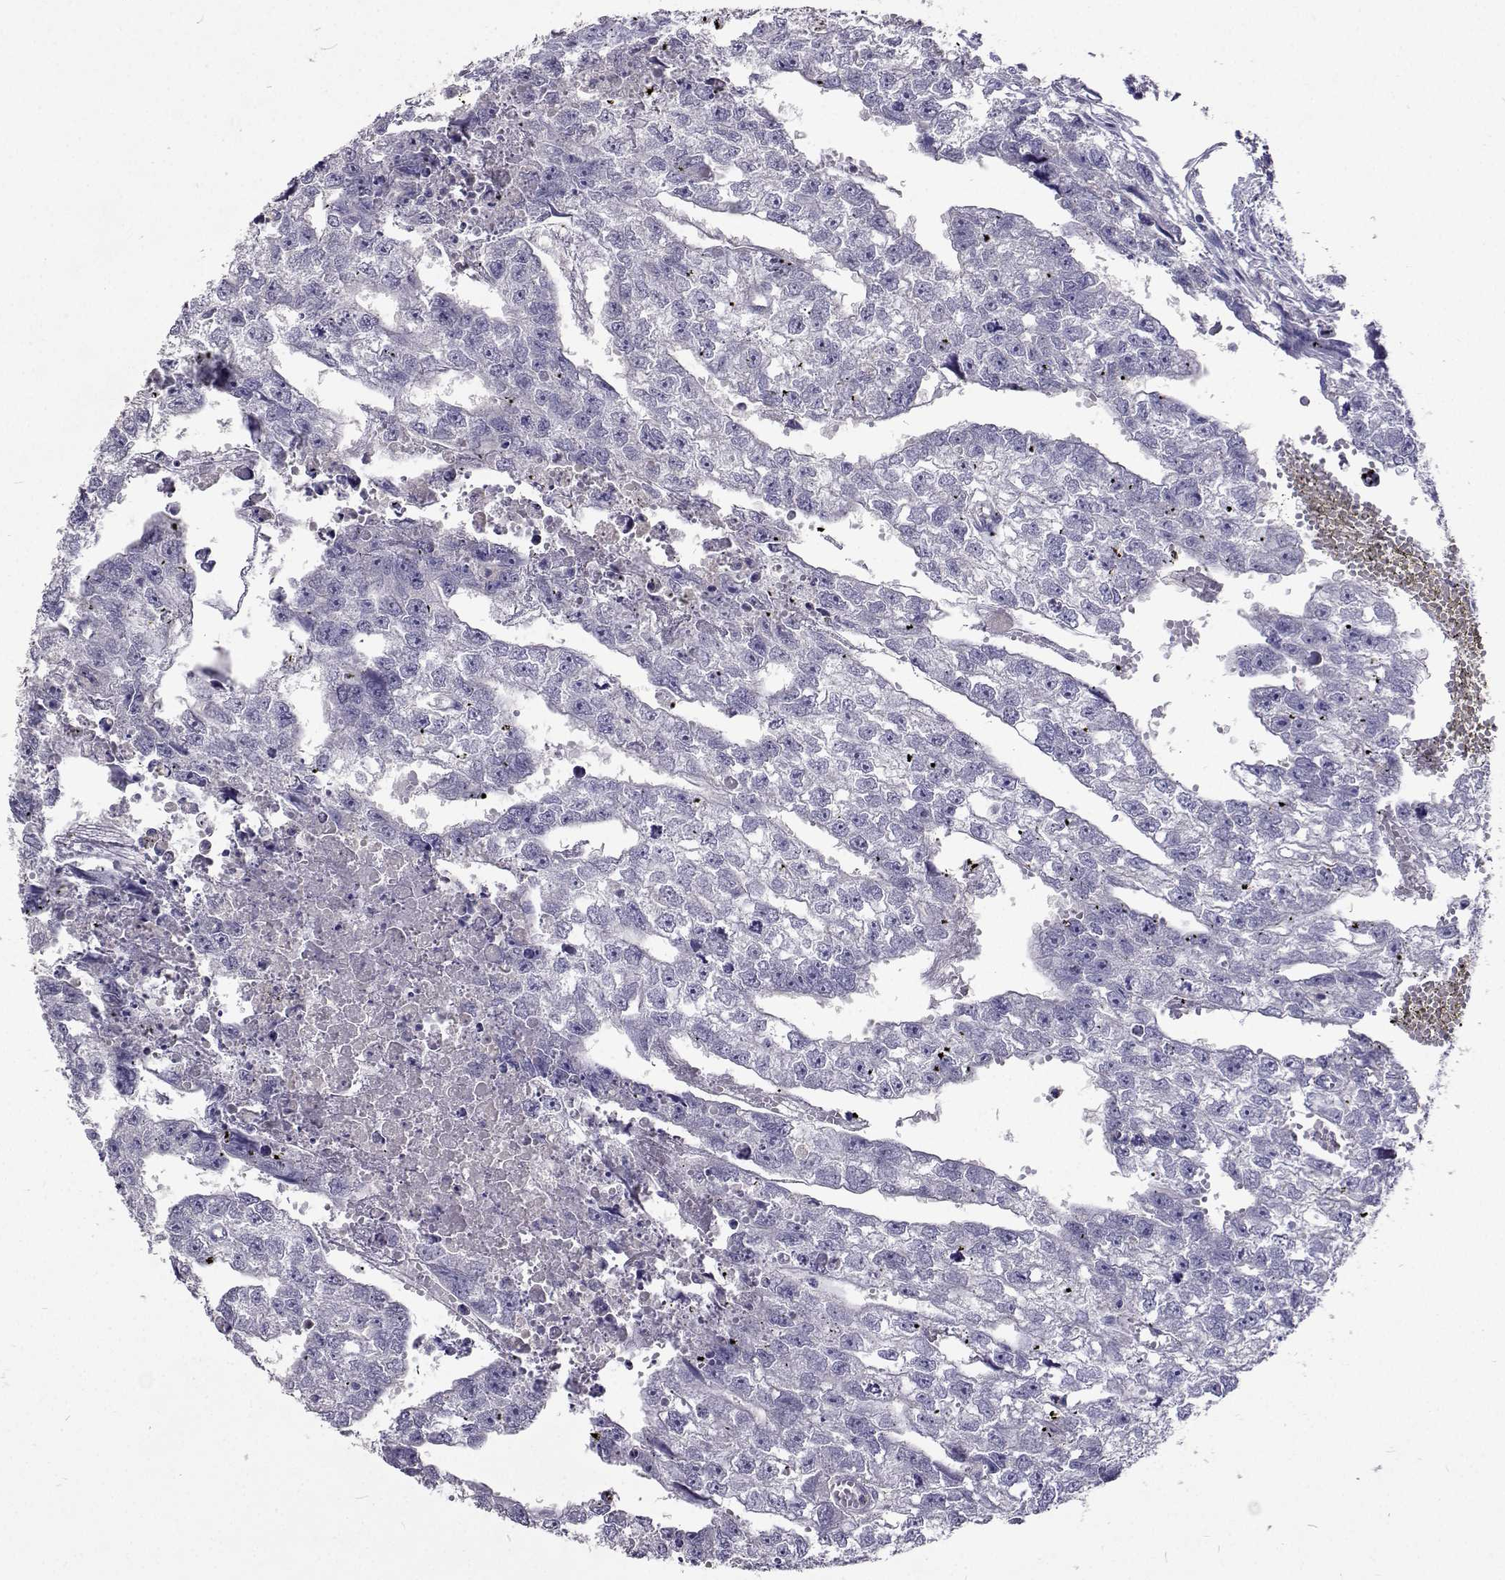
{"staining": {"intensity": "negative", "quantity": "none", "location": "none"}, "tissue": "testis cancer", "cell_type": "Tumor cells", "image_type": "cancer", "snomed": [{"axis": "morphology", "description": "Carcinoma, Embryonal, NOS"}, {"axis": "morphology", "description": "Teratoma, malignant, NOS"}, {"axis": "topography", "description": "Testis"}], "caption": "High power microscopy image of an IHC micrograph of testis cancer (embryonal carcinoma), revealing no significant positivity in tumor cells.", "gene": "CFAP44", "patient": {"sex": "male", "age": 44}}